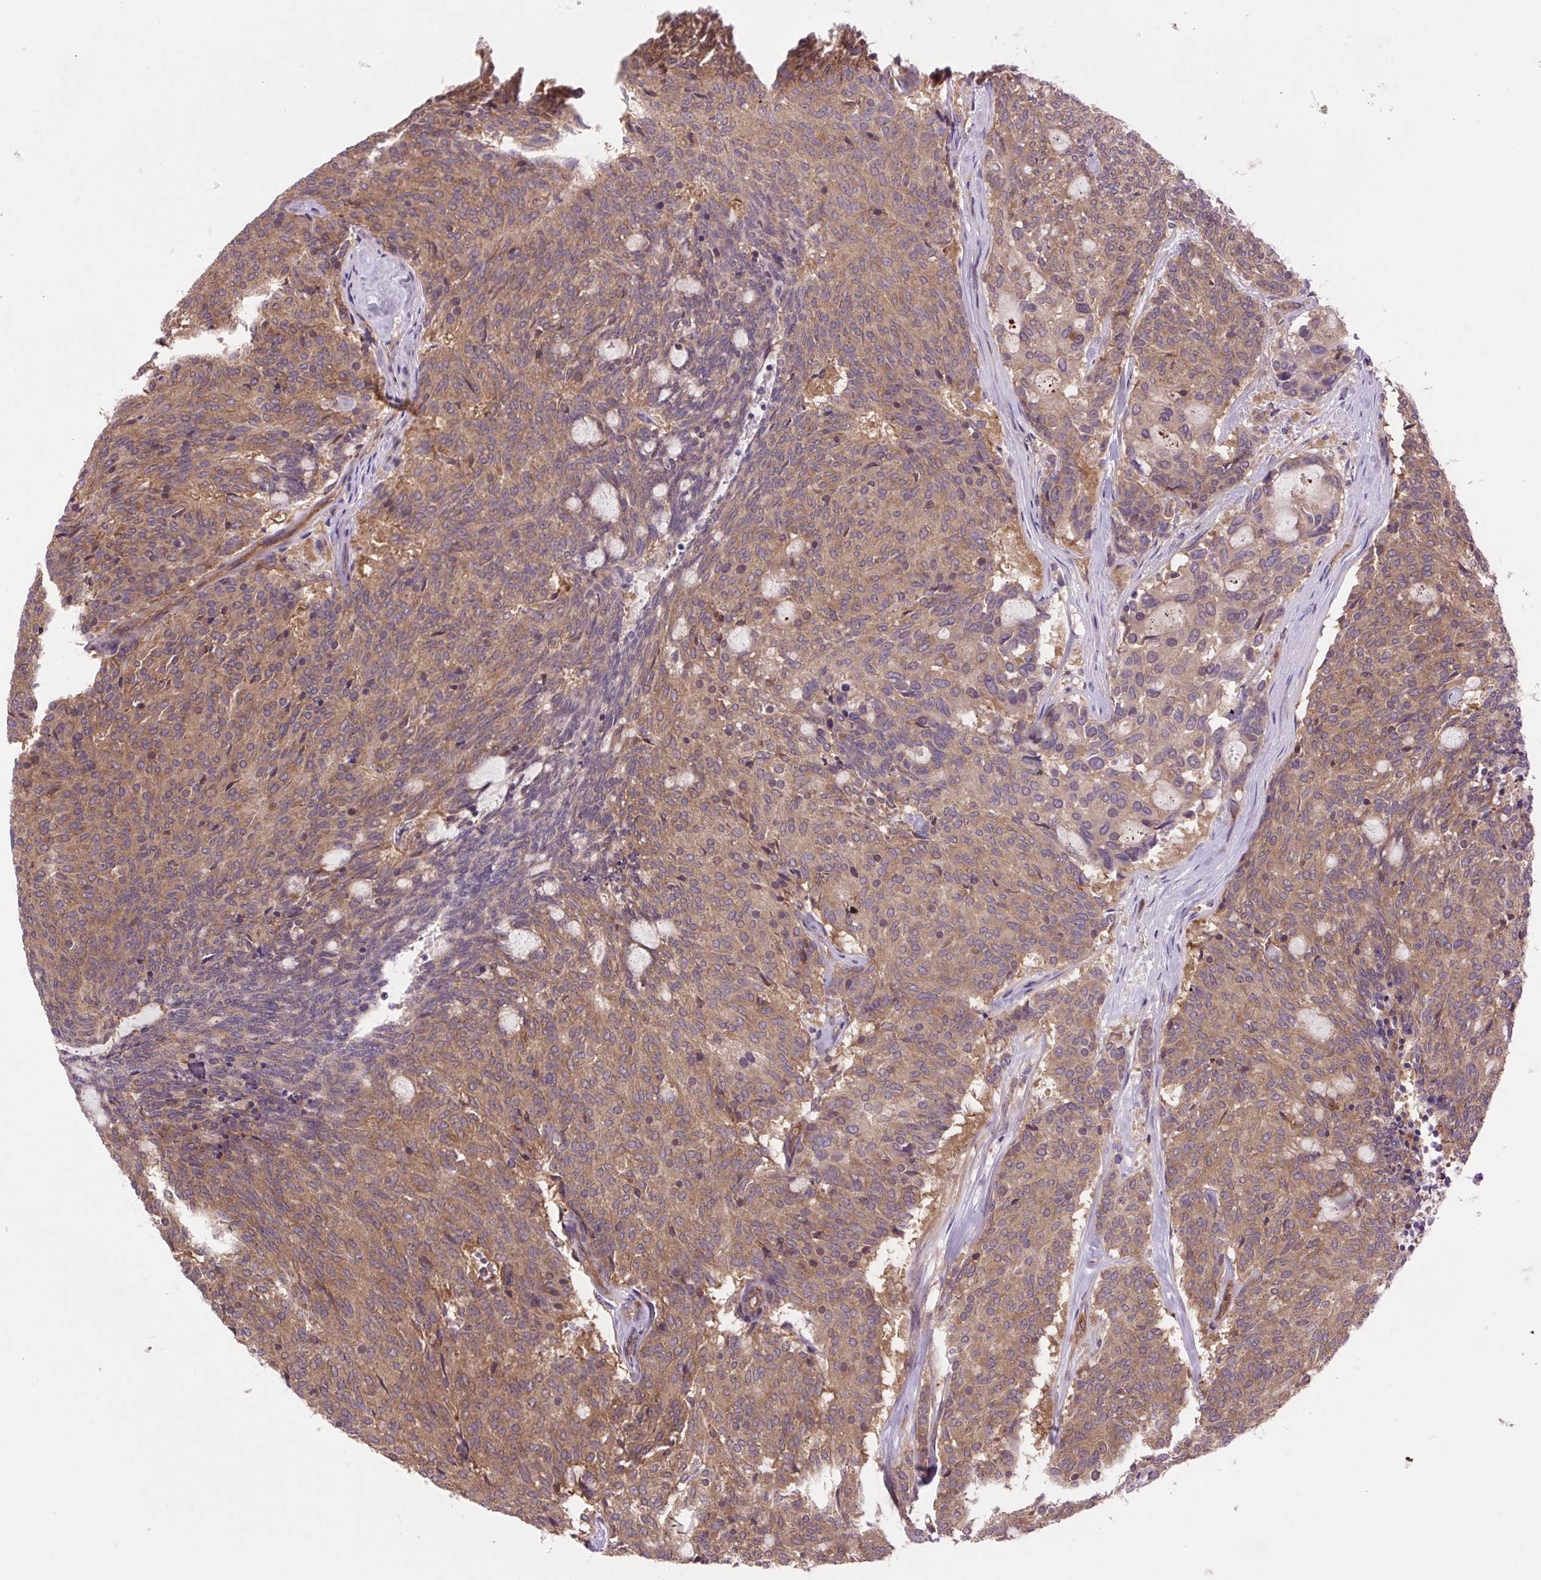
{"staining": {"intensity": "moderate", "quantity": ">75%", "location": "cytoplasmic/membranous"}, "tissue": "carcinoid", "cell_type": "Tumor cells", "image_type": "cancer", "snomed": [{"axis": "morphology", "description": "Carcinoid, malignant, NOS"}, {"axis": "topography", "description": "Pancreas"}], "caption": "This is a micrograph of immunohistochemistry staining of carcinoid, which shows moderate expression in the cytoplasmic/membranous of tumor cells.", "gene": "PLCG1", "patient": {"sex": "female", "age": 54}}